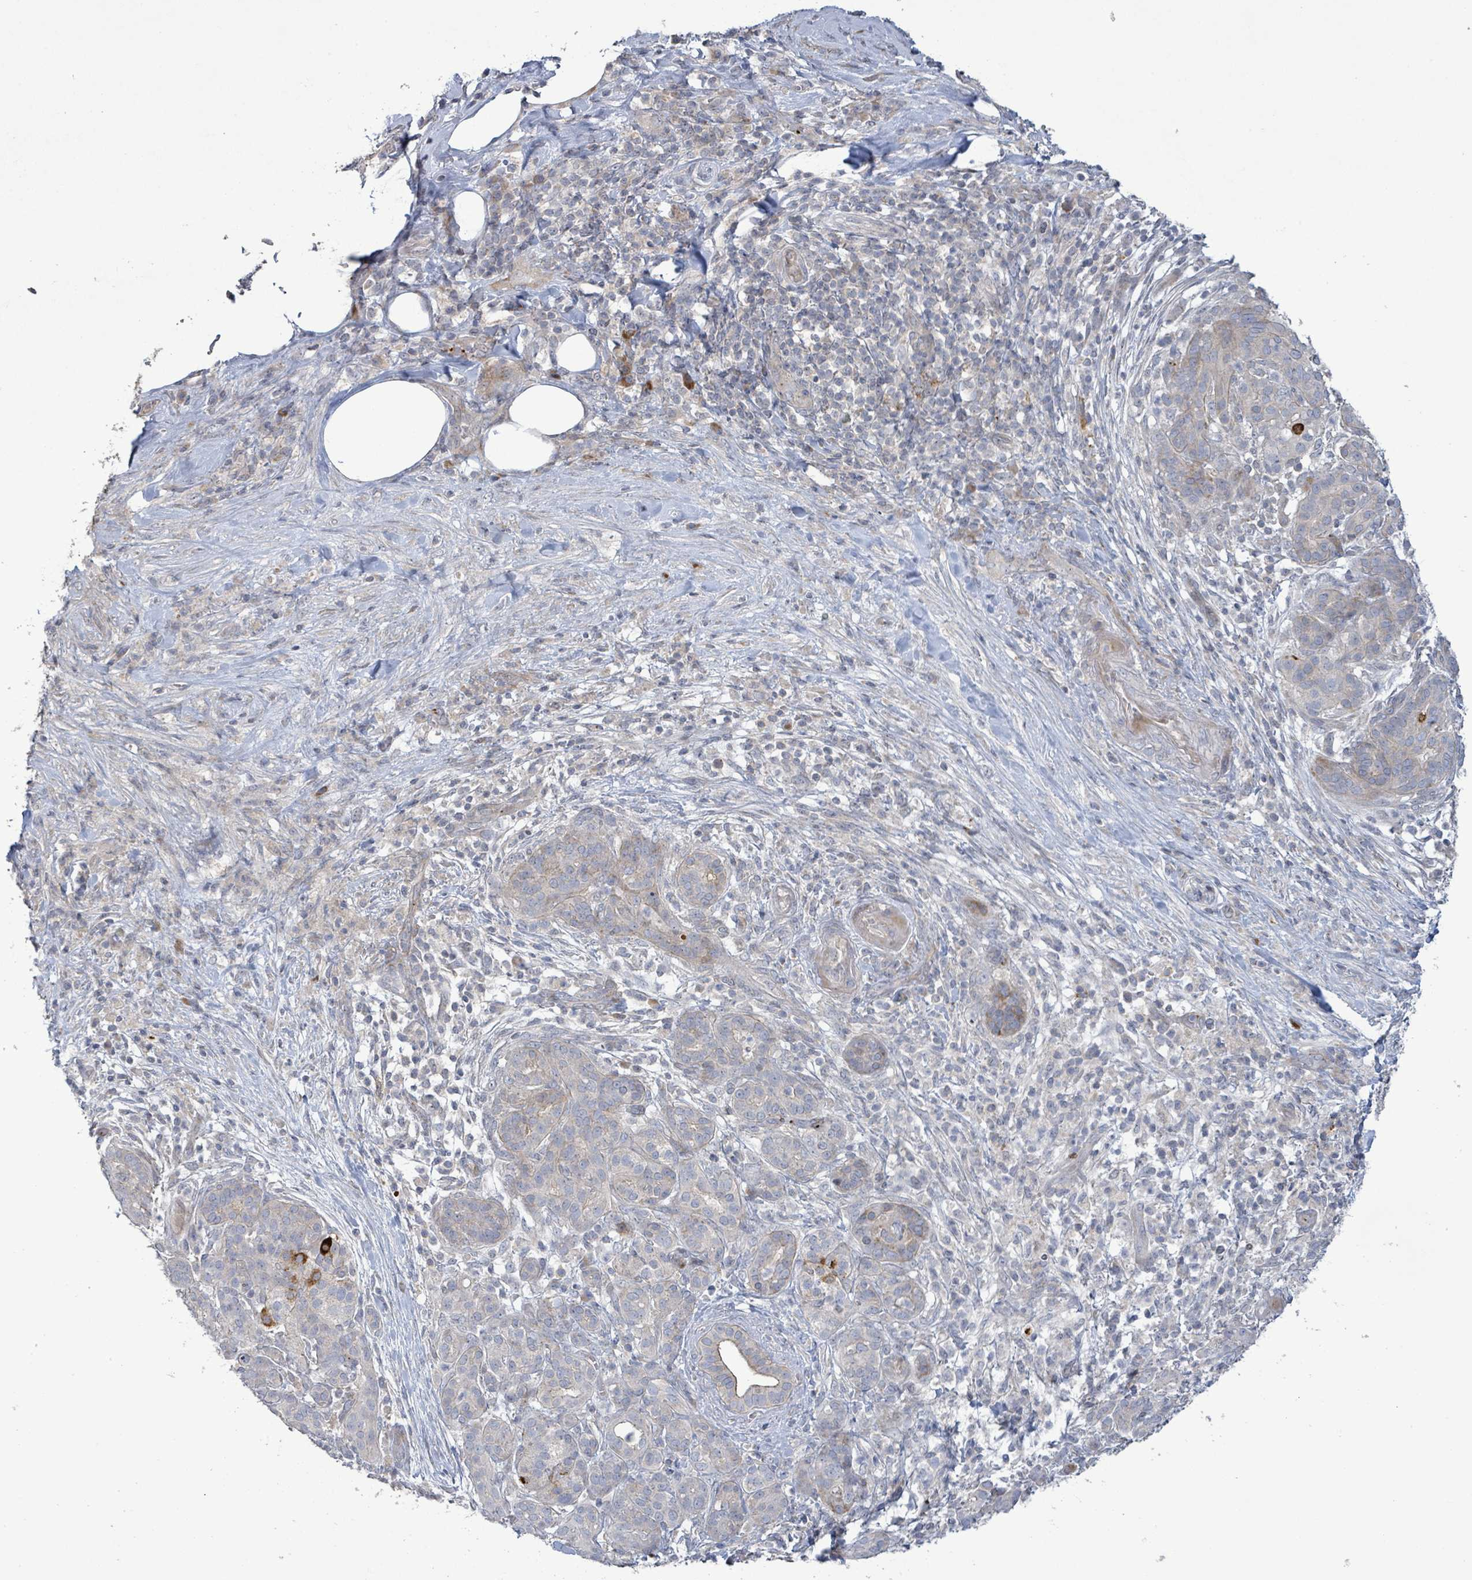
{"staining": {"intensity": "negative", "quantity": "none", "location": "none"}, "tissue": "pancreatic cancer", "cell_type": "Tumor cells", "image_type": "cancer", "snomed": [{"axis": "morphology", "description": "Adenocarcinoma, NOS"}, {"axis": "topography", "description": "Pancreas"}], "caption": "There is no significant positivity in tumor cells of pancreatic cancer.", "gene": "LILRA4", "patient": {"sex": "male", "age": 44}}